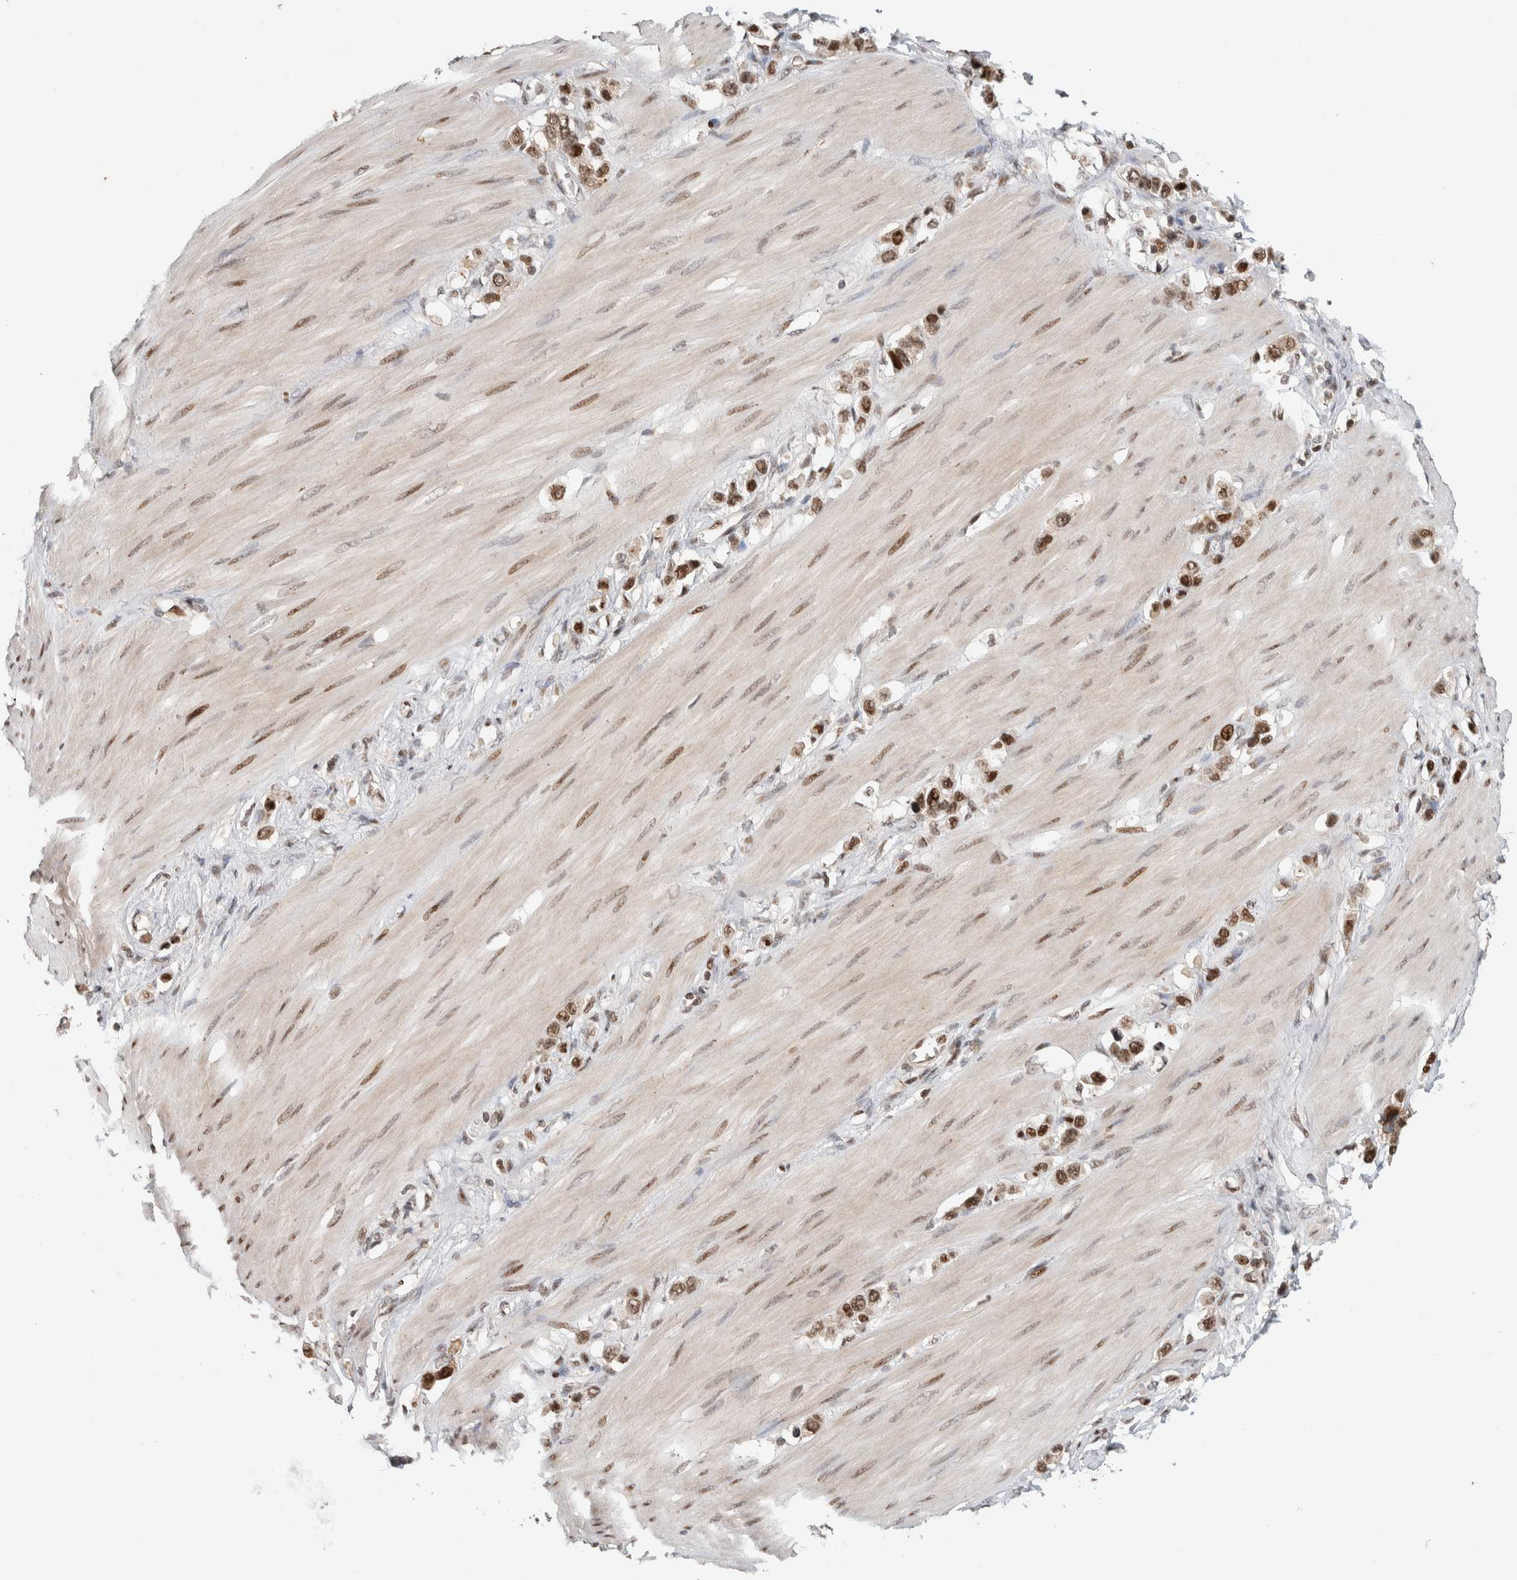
{"staining": {"intensity": "moderate", "quantity": ">75%", "location": "nuclear"}, "tissue": "stomach cancer", "cell_type": "Tumor cells", "image_type": "cancer", "snomed": [{"axis": "morphology", "description": "Adenocarcinoma, NOS"}, {"axis": "topography", "description": "Stomach"}], "caption": "Immunohistochemical staining of human stomach adenocarcinoma demonstrates moderate nuclear protein expression in about >75% of tumor cells. Nuclei are stained in blue.", "gene": "ZNF521", "patient": {"sex": "female", "age": 65}}